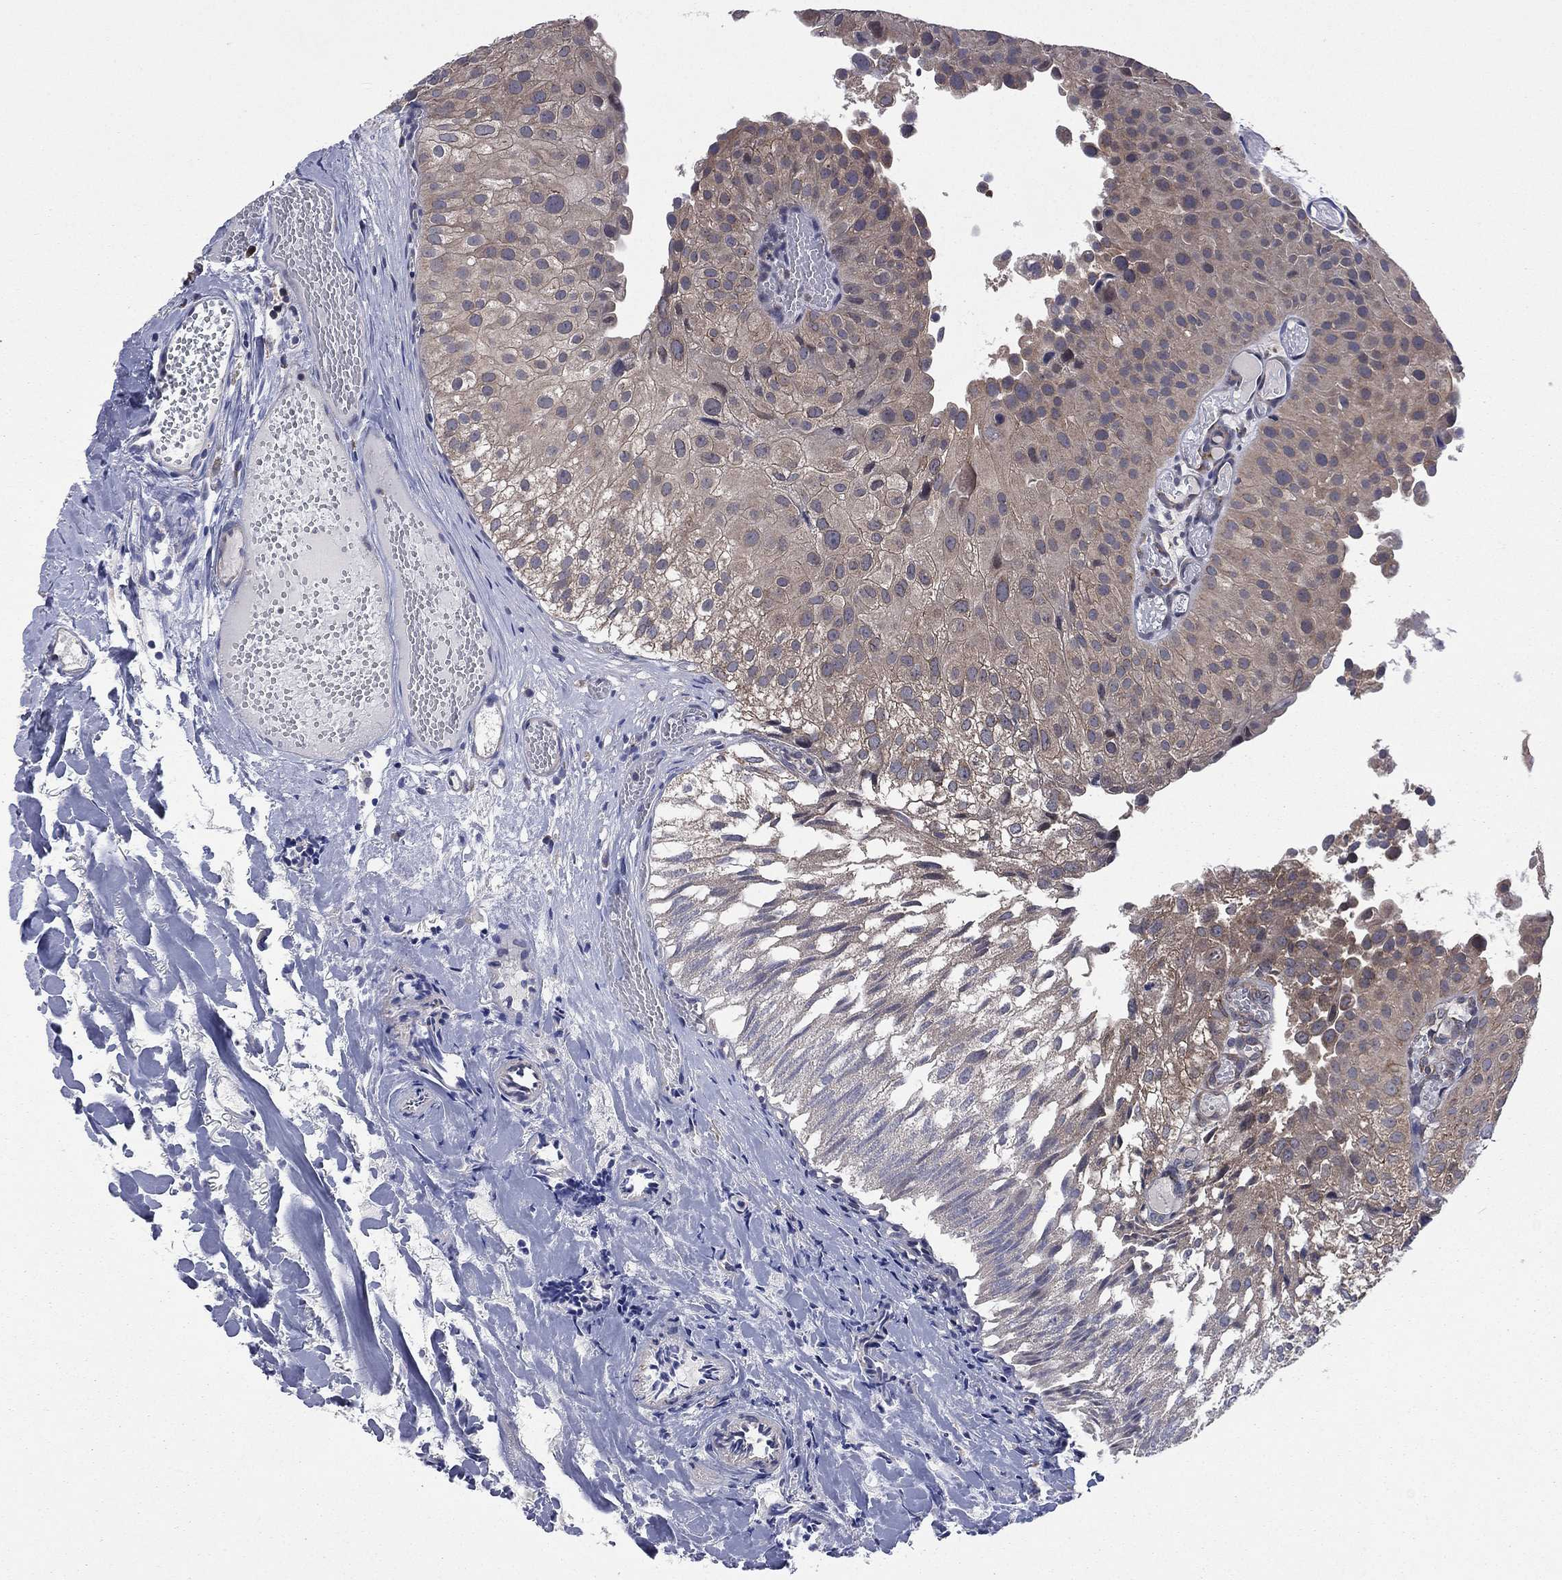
{"staining": {"intensity": "weak", "quantity": "<25%", "location": "cytoplasmic/membranous"}, "tissue": "urothelial cancer", "cell_type": "Tumor cells", "image_type": "cancer", "snomed": [{"axis": "morphology", "description": "Urothelial carcinoma, Low grade"}, {"axis": "topography", "description": "Urinary bladder"}], "caption": "Human urothelial cancer stained for a protein using IHC exhibits no expression in tumor cells.", "gene": "C2orf76", "patient": {"sex": "female", "age": 78}}